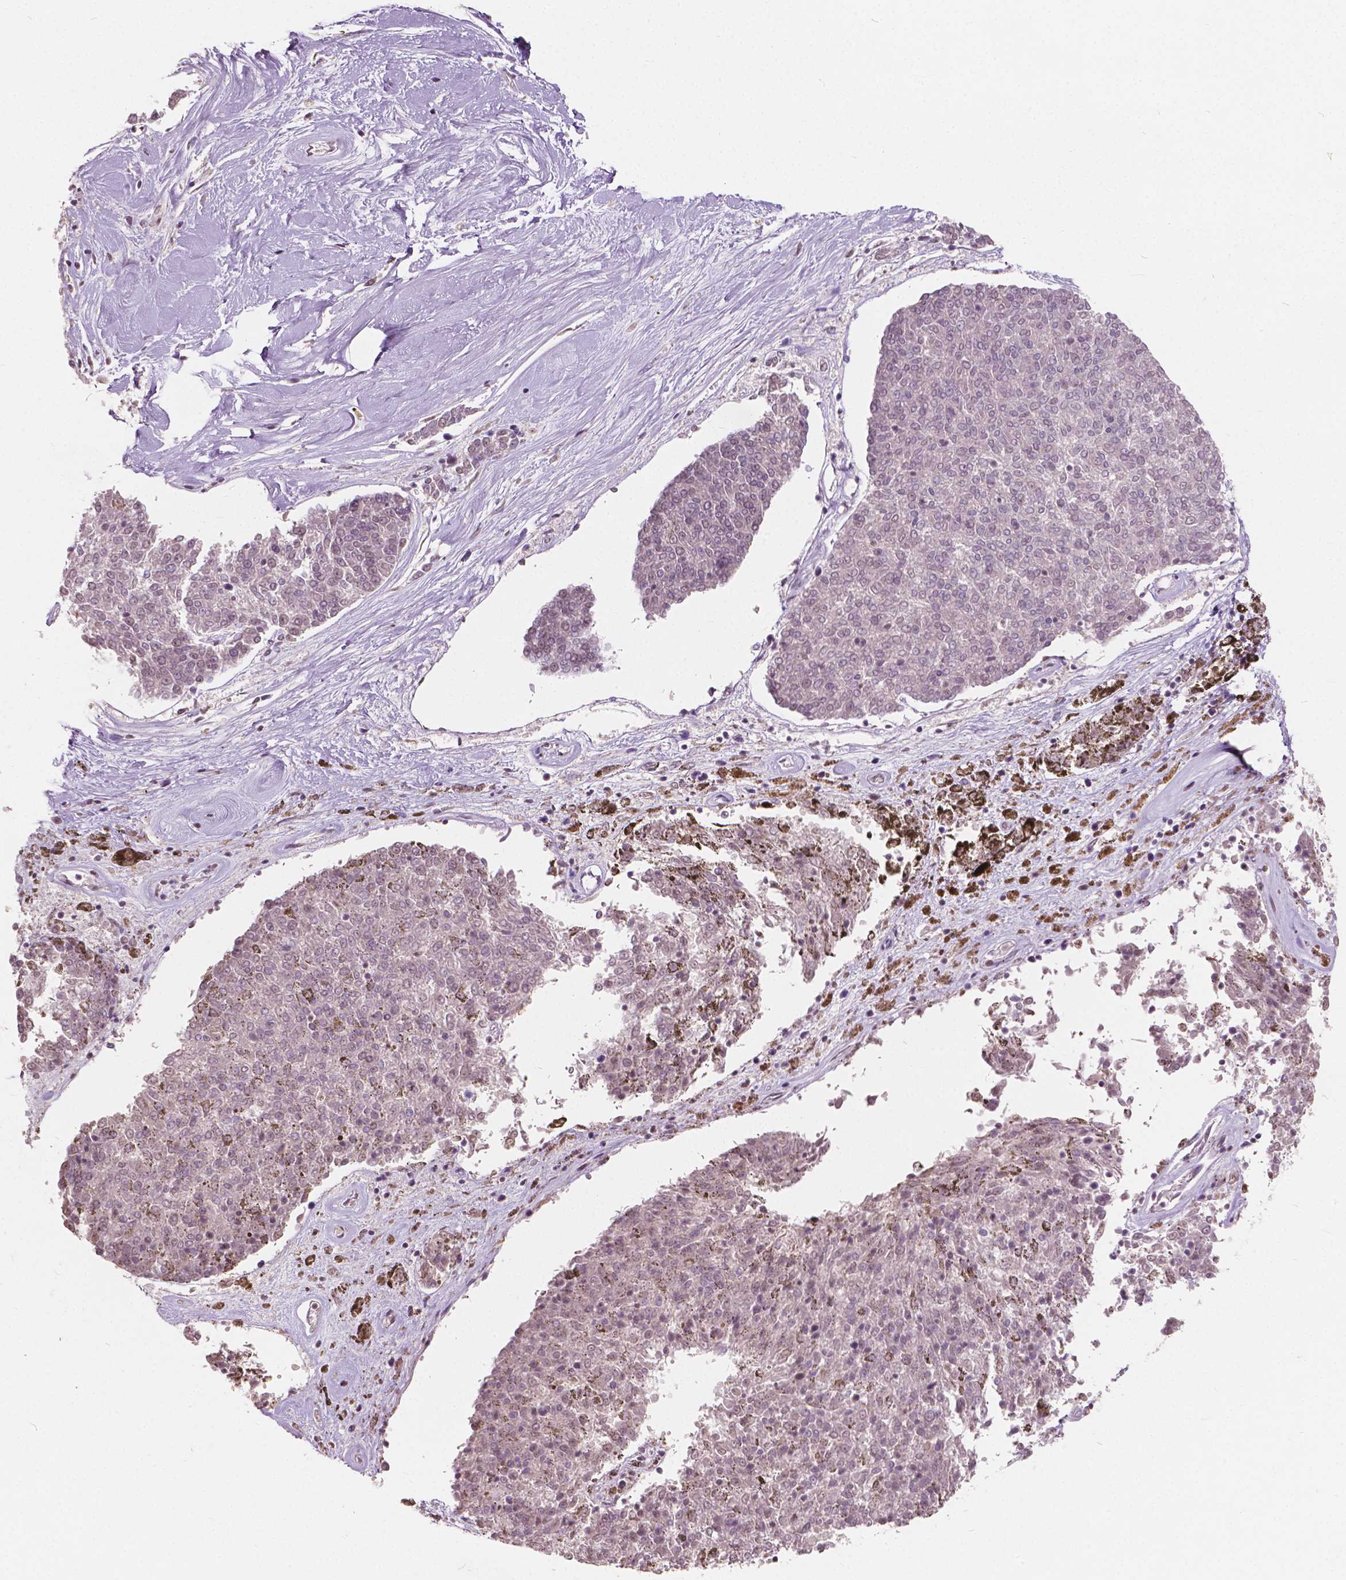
{"staining": {"intensity": "weak", "quantity": "25%-75%", "location": "nuclear"}, "tissue": "melanoma", "cell_type": "Tumor cells", "image_type": "cancer", "snomed": [{"axis": "morphology", "description": "Malignant melanoma, NOS"}, {"axis": "topography", "description": "Skin"}], "caption": "Melanoma tissue demonstrates weak nuclear positivity in approximately 25%-75% of tumor cells (brown staining indicates protein expression, while blue staining denotes nuclei).", "gene": "HOXA10", "patient": {"sex": "female", "age": 72}}